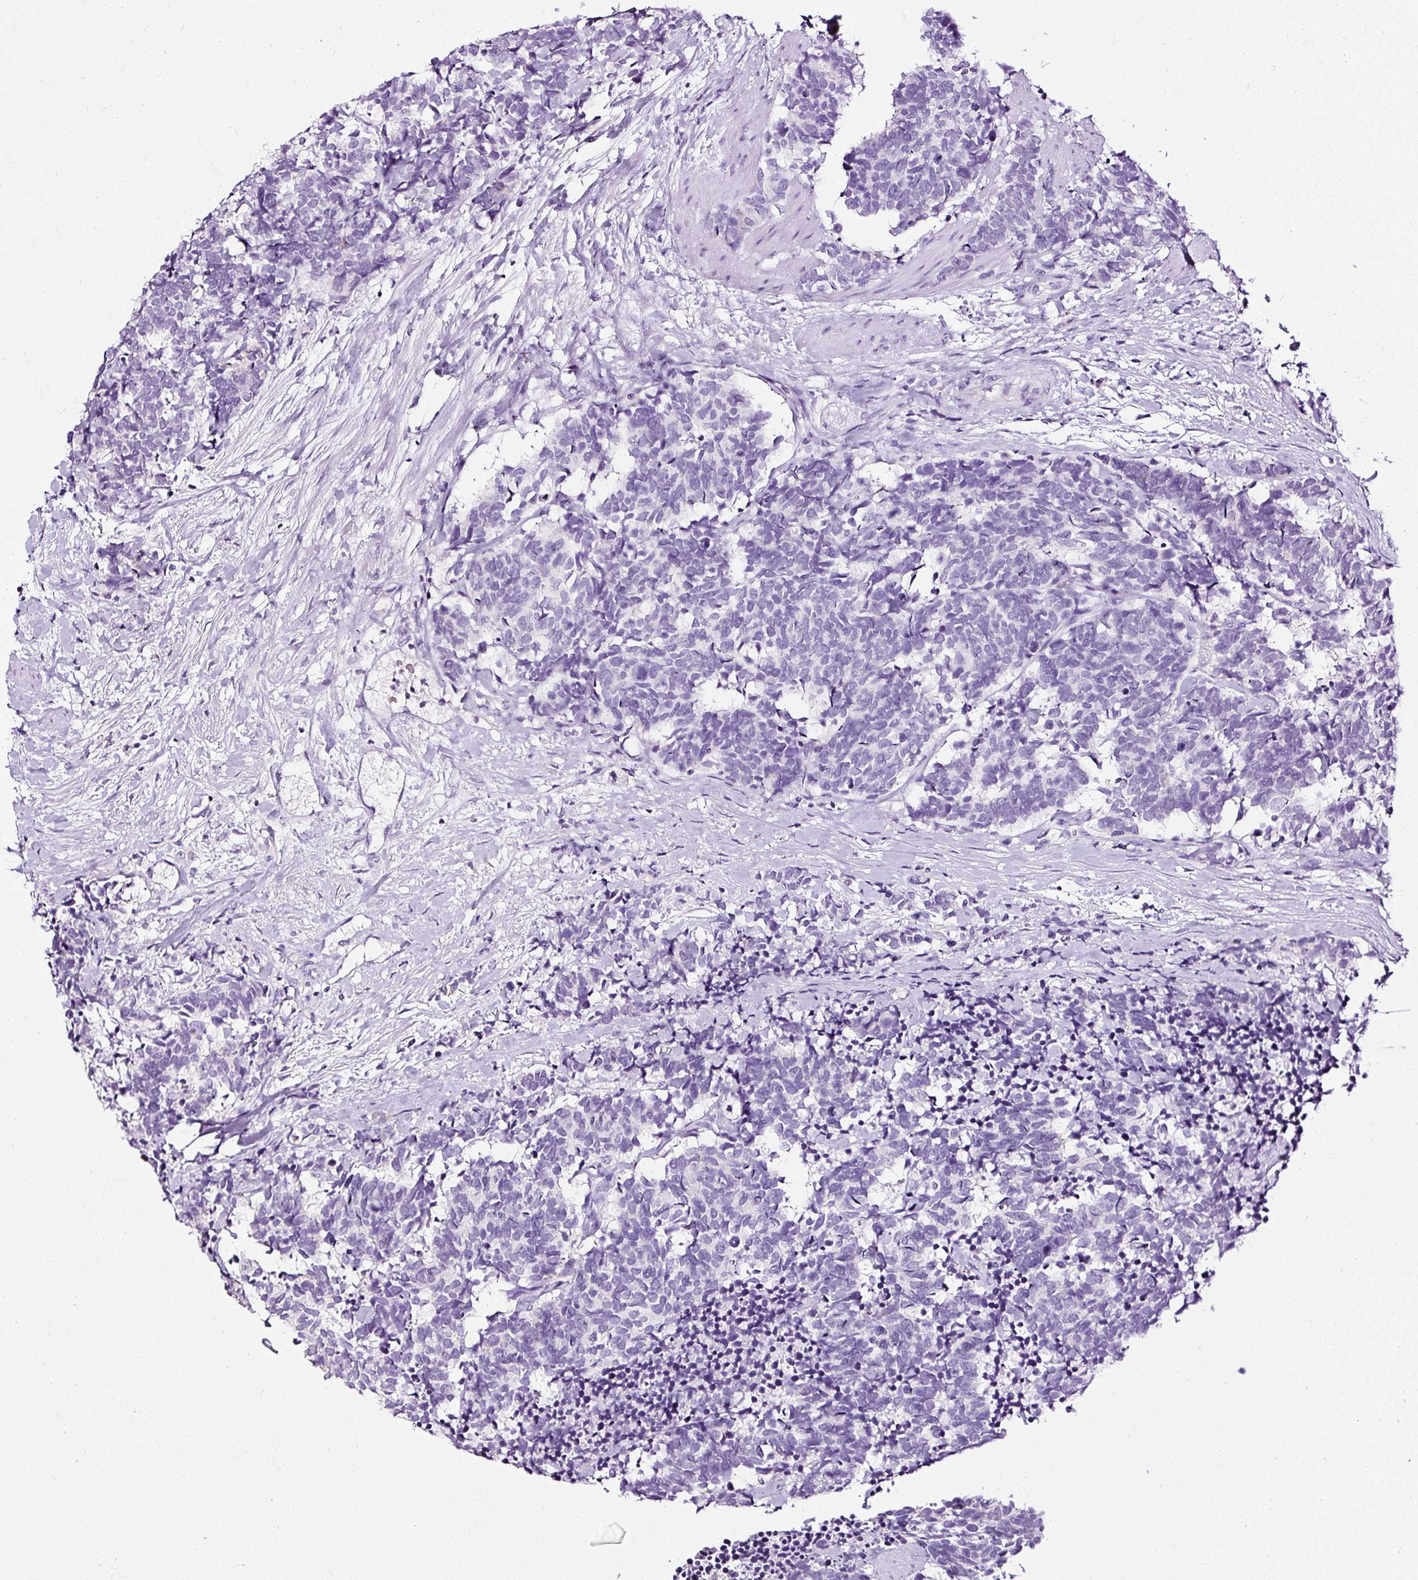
{"staining": {"intensity": "negative", "quantity": "none", "location": "none"}, "tissue": "carcinoid", "cell_type": "Tumor cells", "image_type": "cancer", "snomed": [{"axis": "morphology", "description": "Carcinoma, NOS"}, {"axis": "morphology", "description": "Carcinoid, malignant, NOS"}, {"axis": "topography", "description": "Prostate"}], "caption": "Human carcinoma stained for a protein using immunohistochemistry (IHC) displays no staining in tumor cells.", "gene": "ATP2A1", "patient": {"sex": "male", "age": 57}}